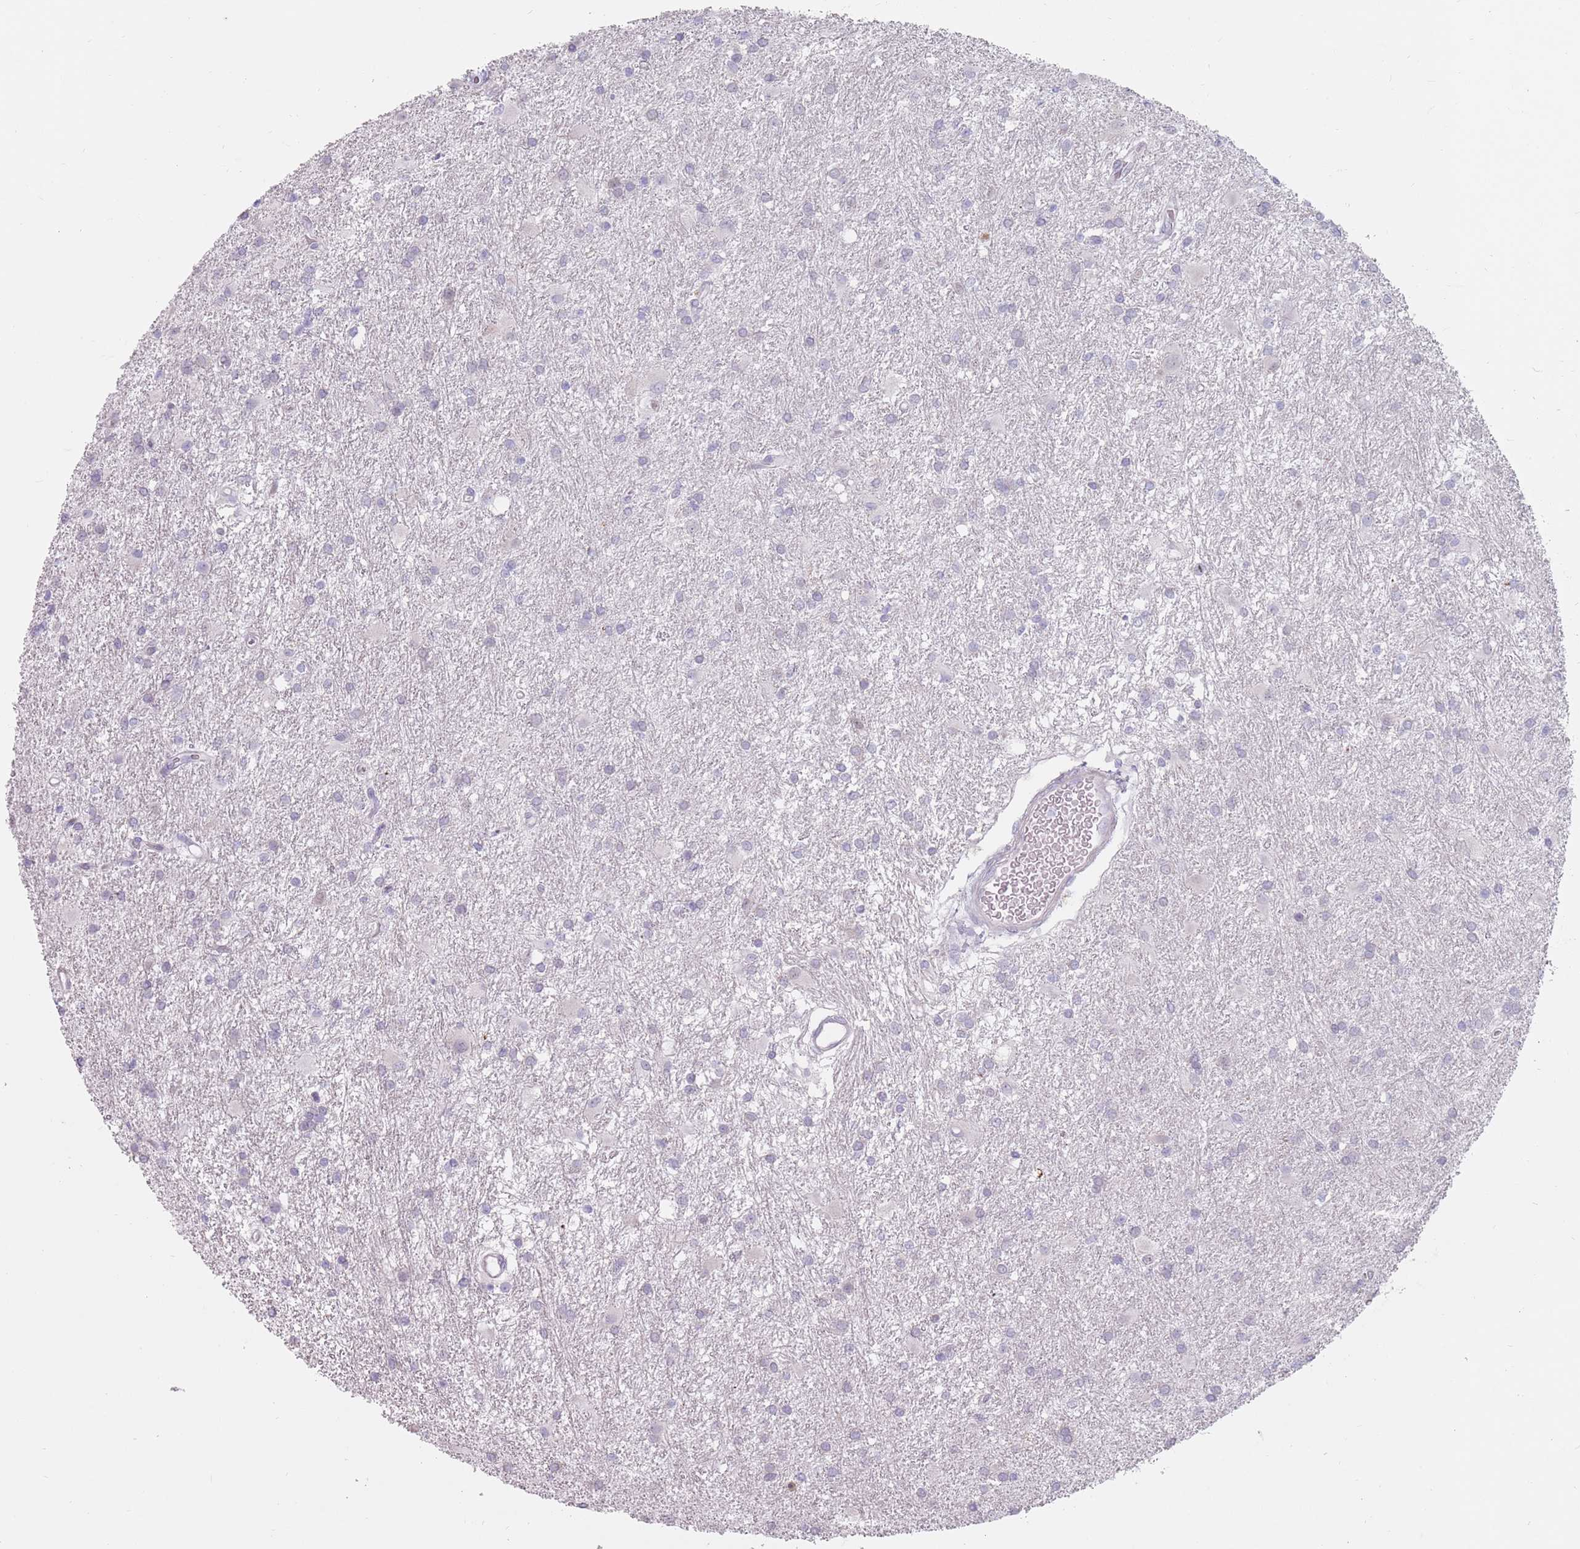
{"staining": {"intensity": "negative", "quantity": "none", "location": "none"}, "tissue": "glioma", "cell_type": "Tumor cells", "image_type": "cancer", "snomed": [{"axis": "morphology", "description": "Glioma, malignant, High grade"}, {"axis": "topography", "description": "Brain"}], "caption": "IHC image of malignant glioma (high-grade) stained for a protein (brown), which displays no expression in tumor cells.", "gene": "DXO", "patient": {"sex": "female", "age": 50}}